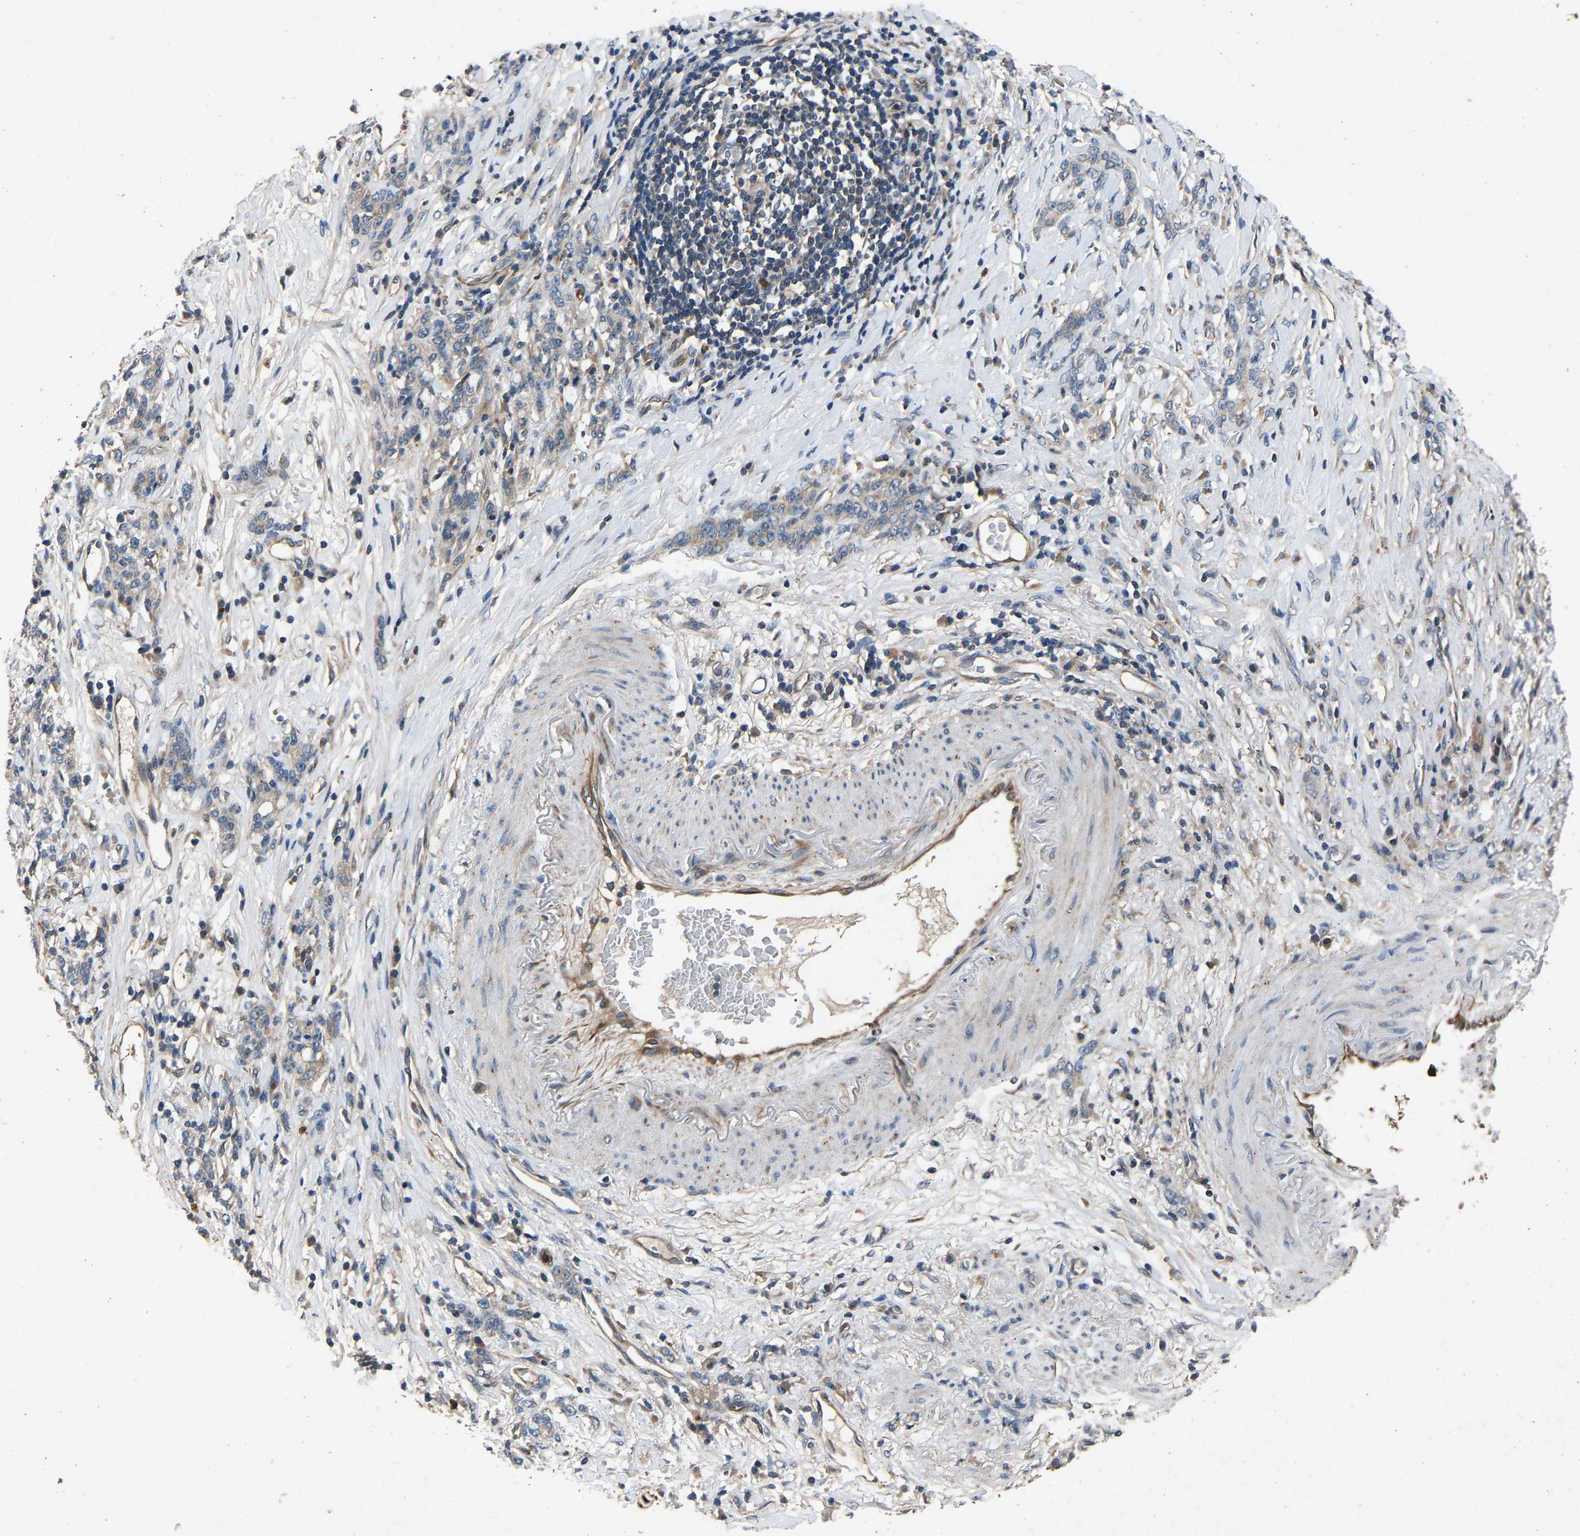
{"staining": {"intensity": "negative", "quantity": "none", "location": "none"}, "tissue": "stomach cancer", "cell_type": "Tumor cells", "image_type": "cancer", "snomed": [{"axis": "morphology", "description": "Adenocarcinoma, NOS"}, {"axis": "topography", "description": "Stomach, lower"}], "caption": "A high-resolution photomicrograph shows IHC staining of stomach cancer, which exhibits no significant staining in tumor cells.", "gene": "PPID", "patient": {"sex": "male", "age": 88}}